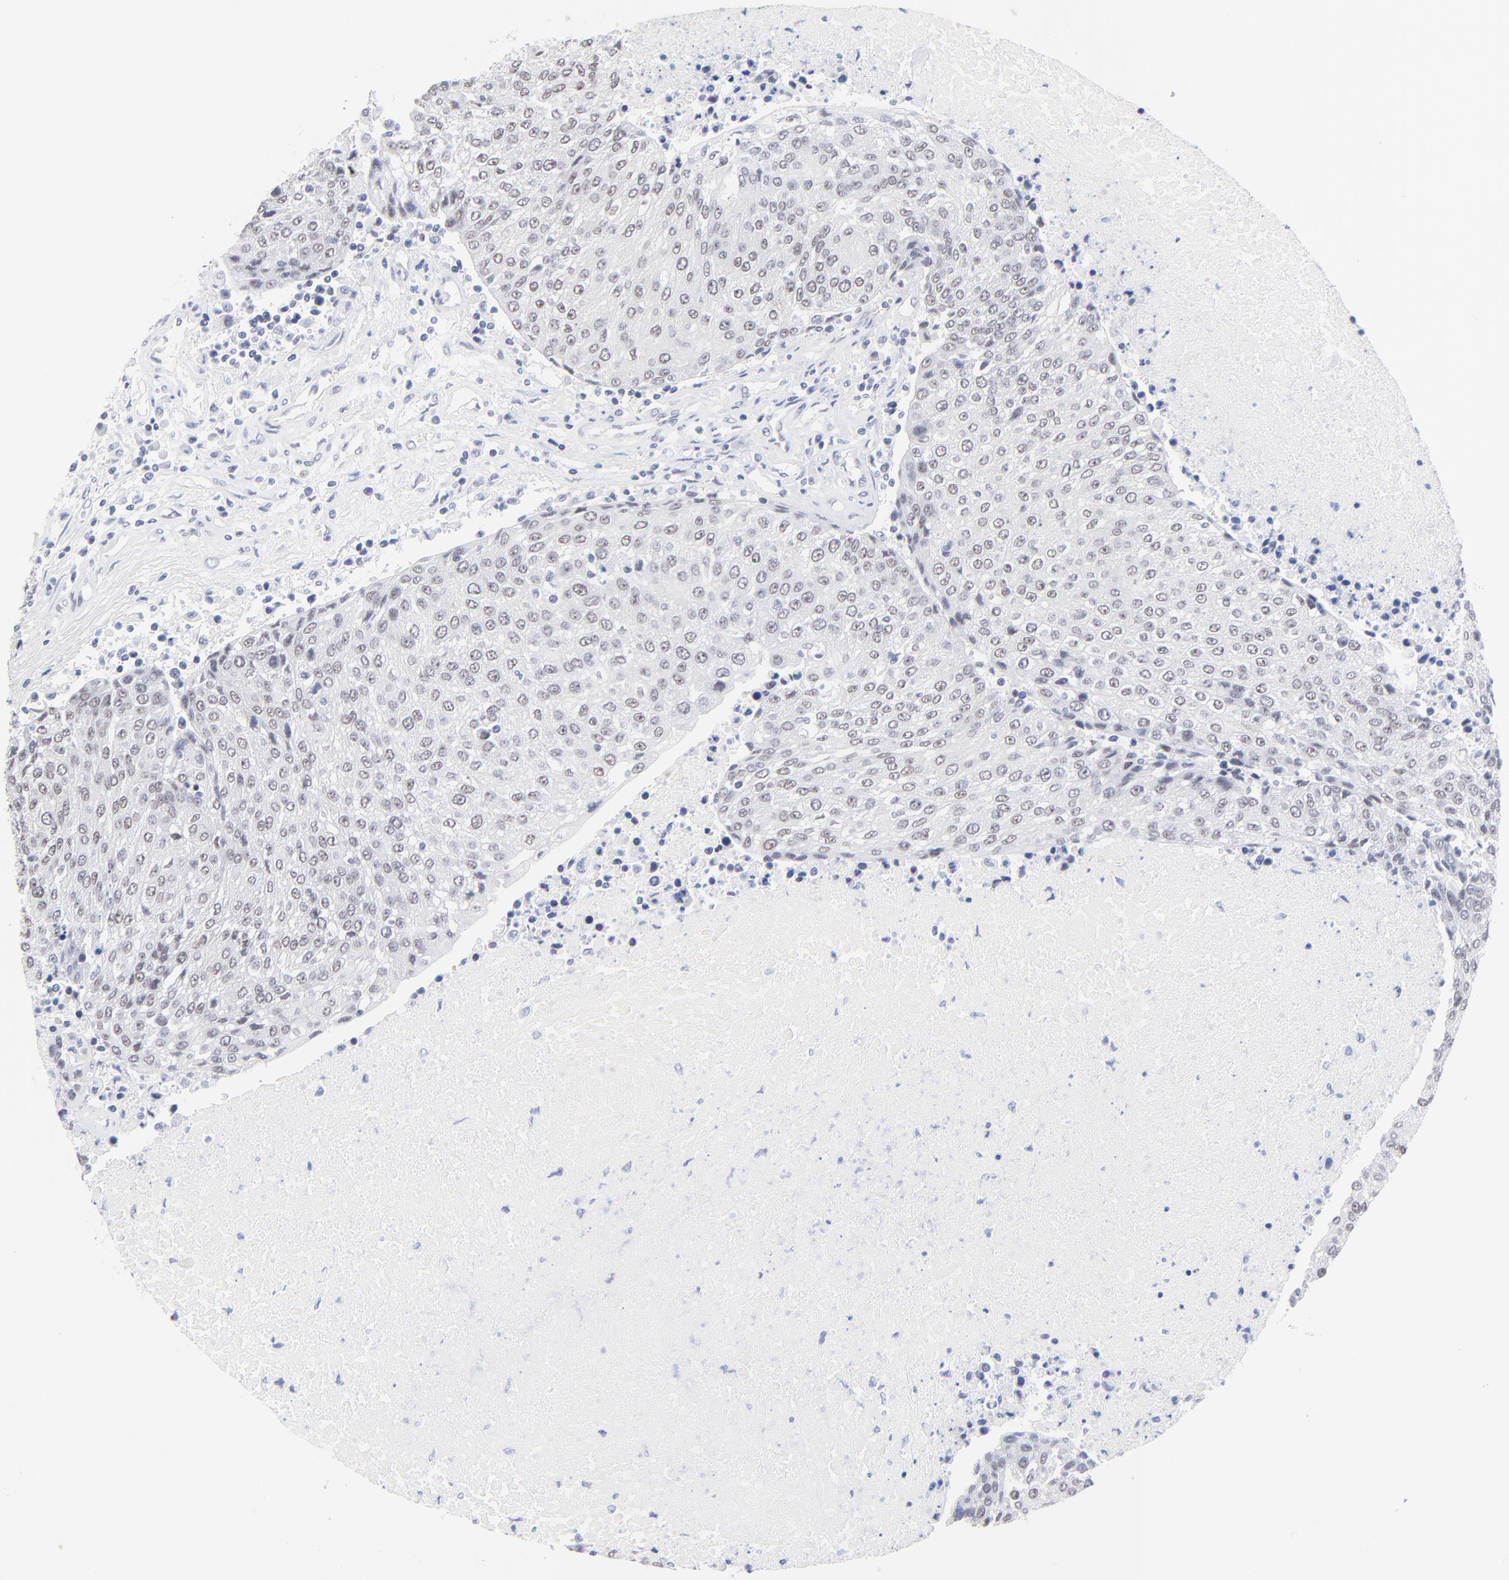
{"staining": {"intensity": "negative", "quantity": "none", "location": "none"}, "tissue": "urothelial cancer", "cell_type": "Tumor cells", "image_type": "cancer", "snomed": [{"axis": "morphology", "description": "Urothelial carcinoma, High grade"}, {"axis": "topography", "description": "Urinary bladder"}], "caption": "This is an immunohistochemistry (IHC) histopathology image of urothelial cancer. There is no staining in tumor cells.", "gene": "ZNF74", "patient": {"sex": "female", "age": 85}}